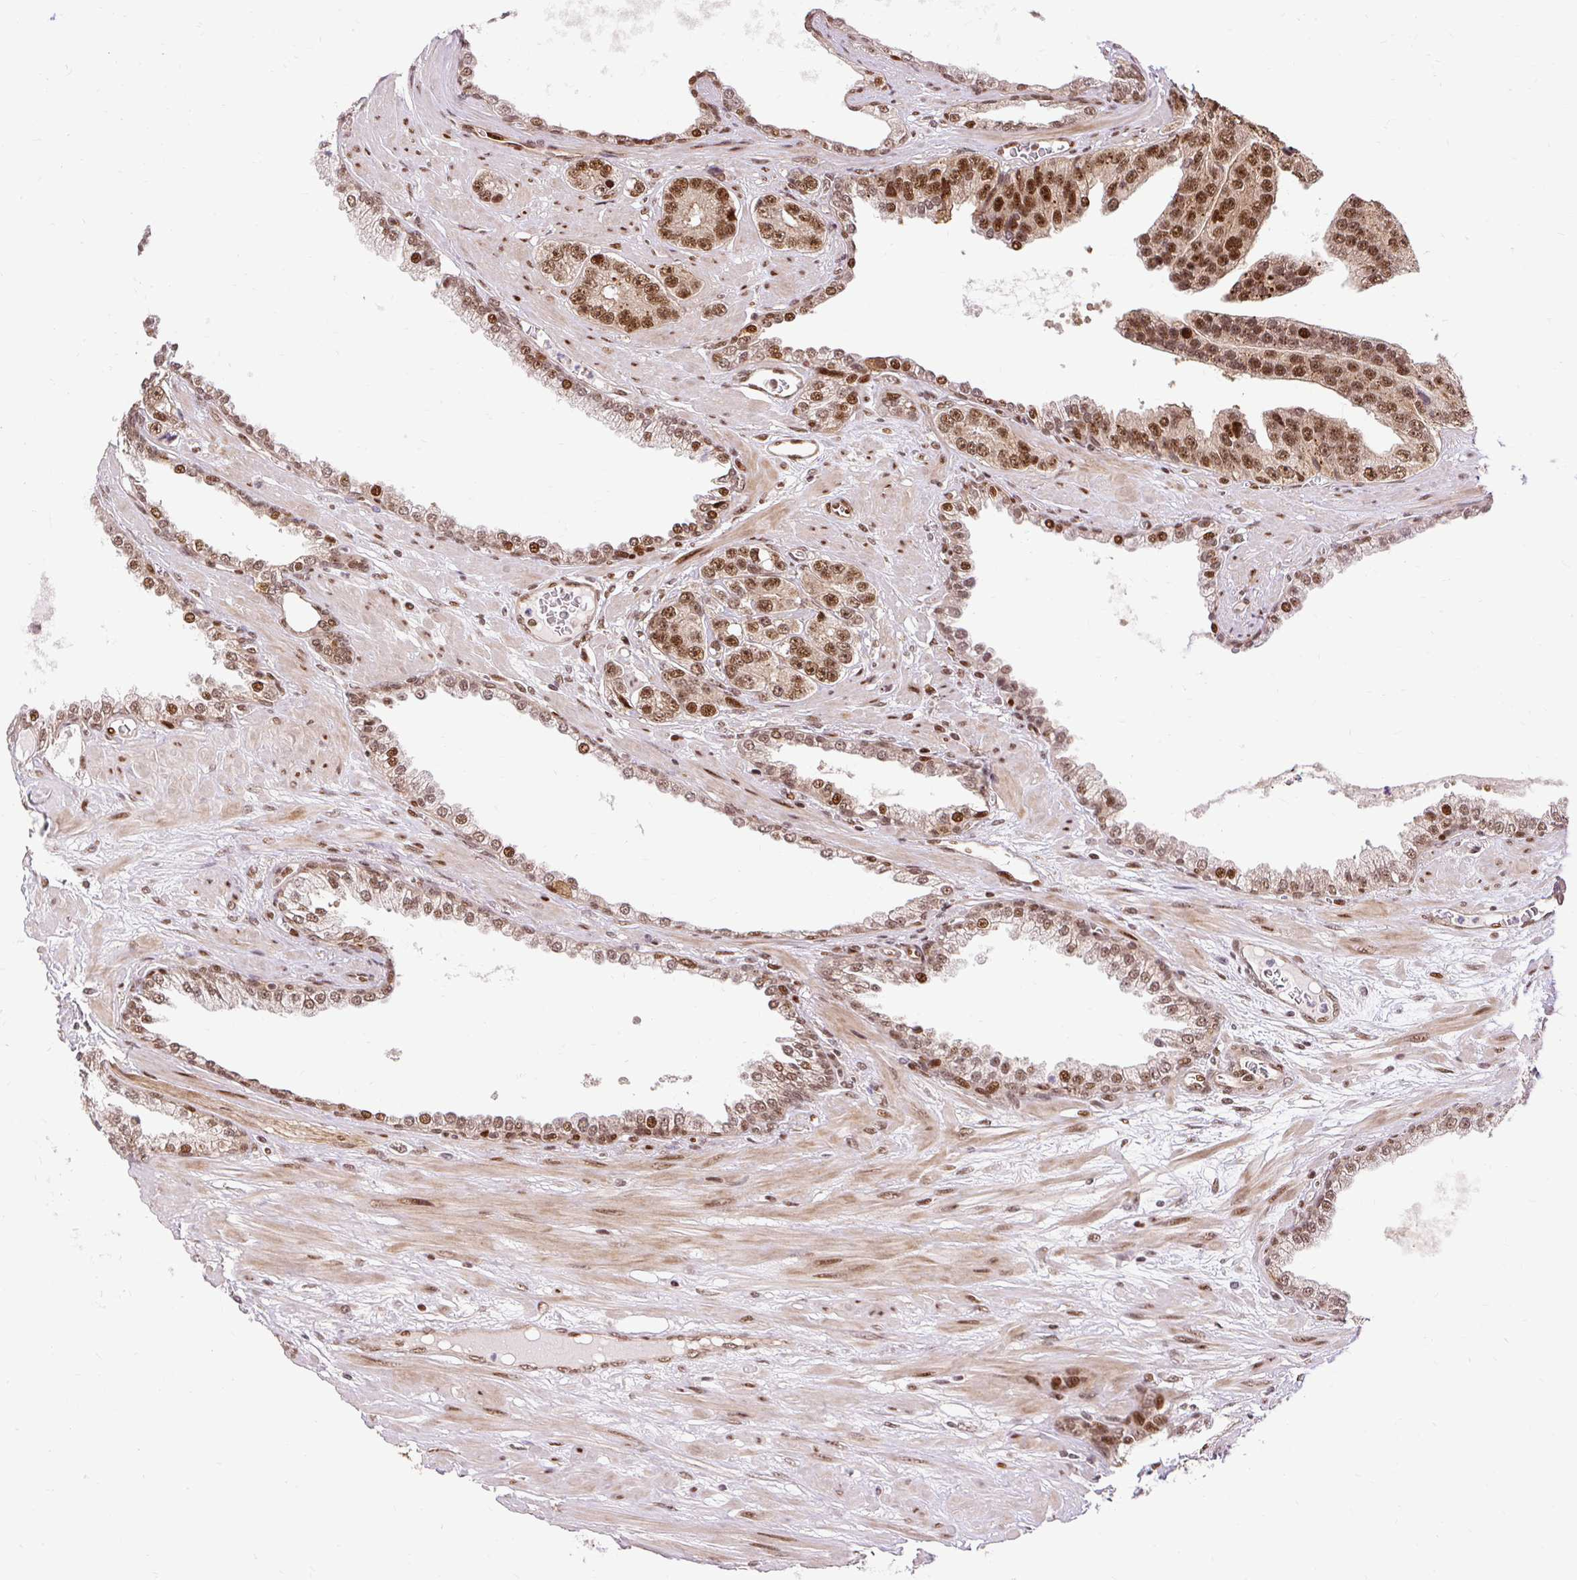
{"staining": {"intensity": "moderate", "quantity": ">75%", "location": "nuclear"}, "tissue": "prostate cancer", "cell_type": "Tumor cells", "image_type": "cancer", "snomed": [{"axis": "morphology", "description": "Adenocarcinoma, High grade"}, {"axis": "topography", "description": "Prostate"}], "caption": "Protein analysis of adenocarcinoma (high-grade) (prostate) tissue demonstrates moderate nuclear expression in about >75% of tumor cells.", "gene": "MECOM", "patient": {"sex": "male", "age": 71}}